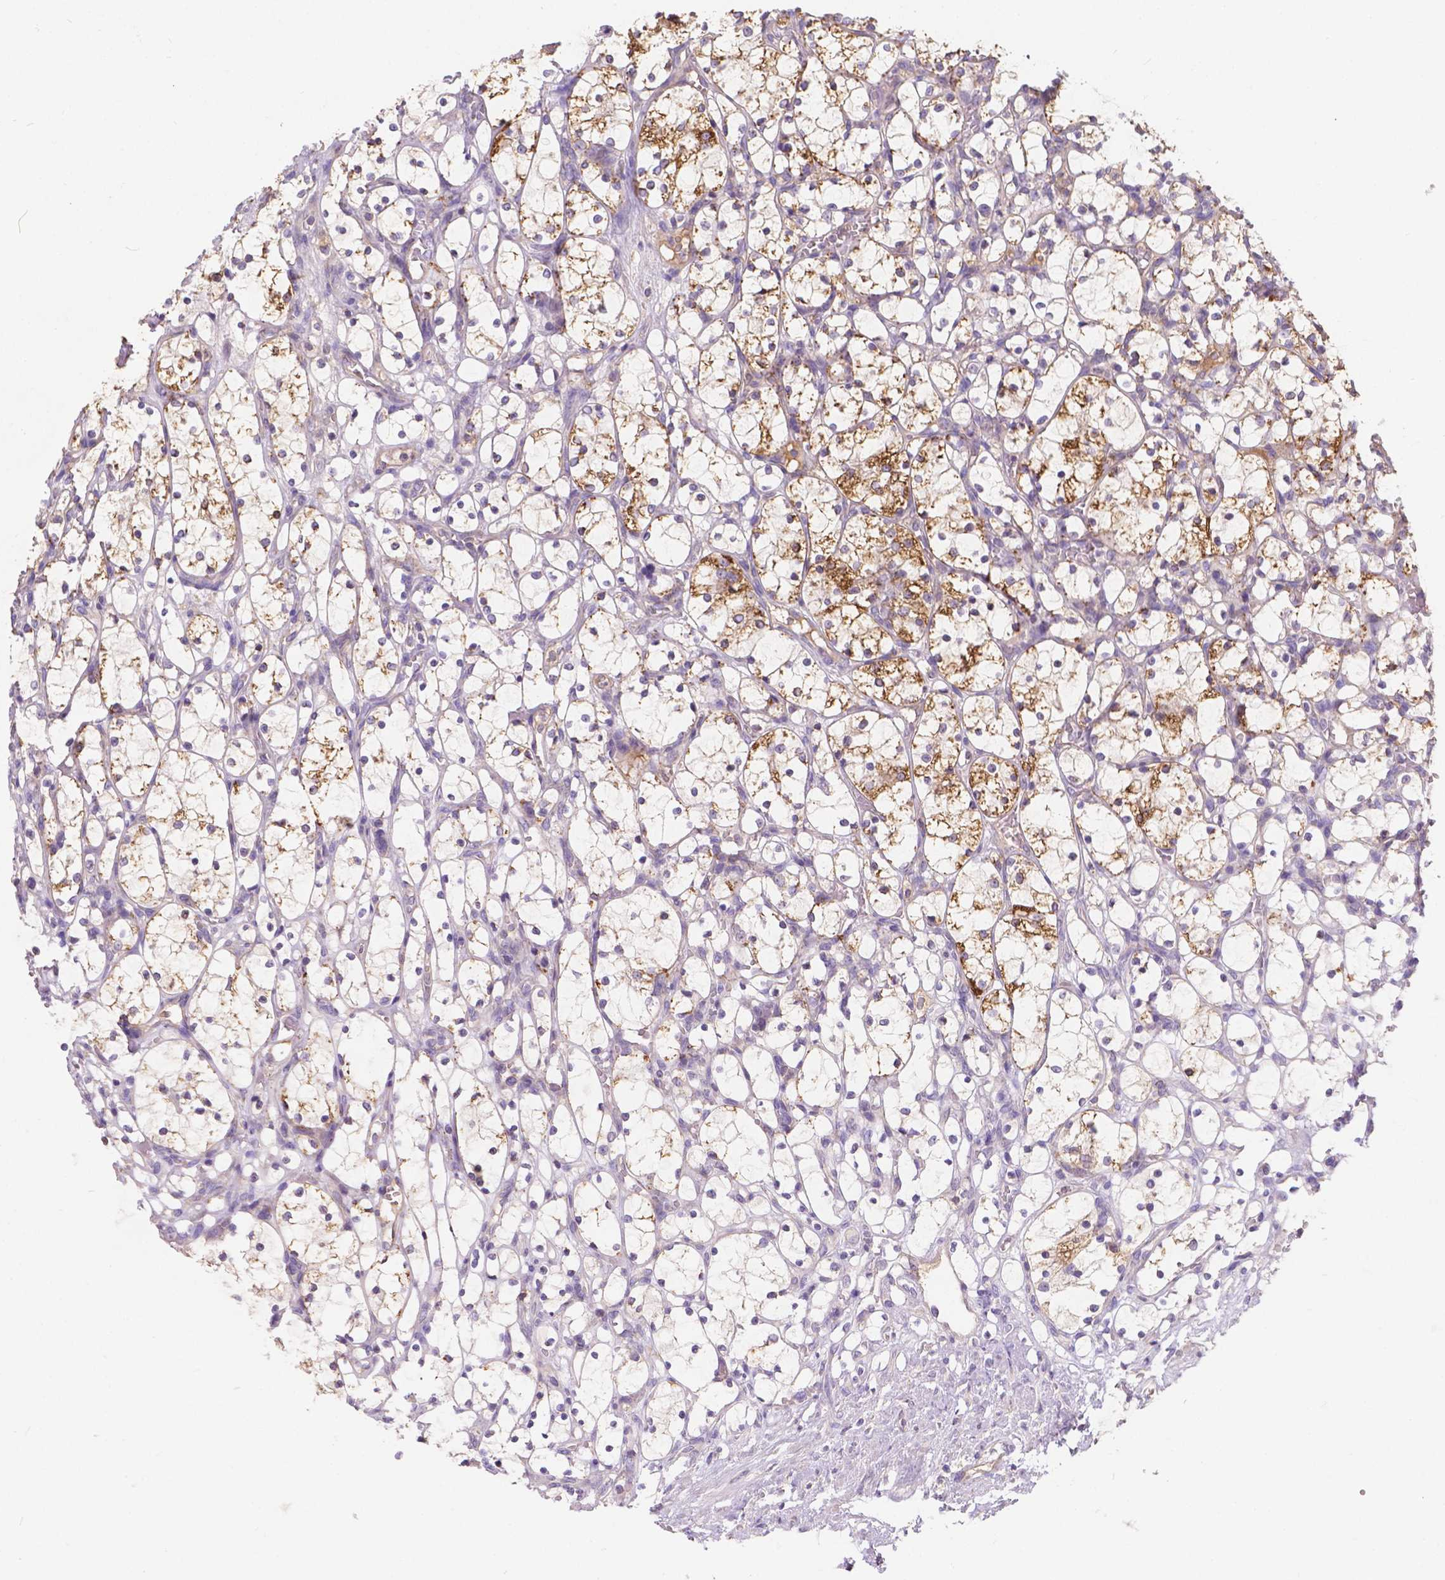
{"staining": {"intensity": "strong", "quantity": "25%-75%", "location": "cytoplasmic/membranous"}, "tissue": "renal cancer", "cell_type": "Tumor cells", "image_type": "cancer", "snomed": [{"axis": "morphology", "description": "Adenocarcinoma, NOS"}, {"axis": "topography", "description": "Kidney"}], "caption": "Tumor cells show strong cytoplasmic/membranous expression in approximately 25%-75% of cells in renal adenocarcinoma.", "gene": "CDK10", "patient": {"sex": "female", "age": 69}}